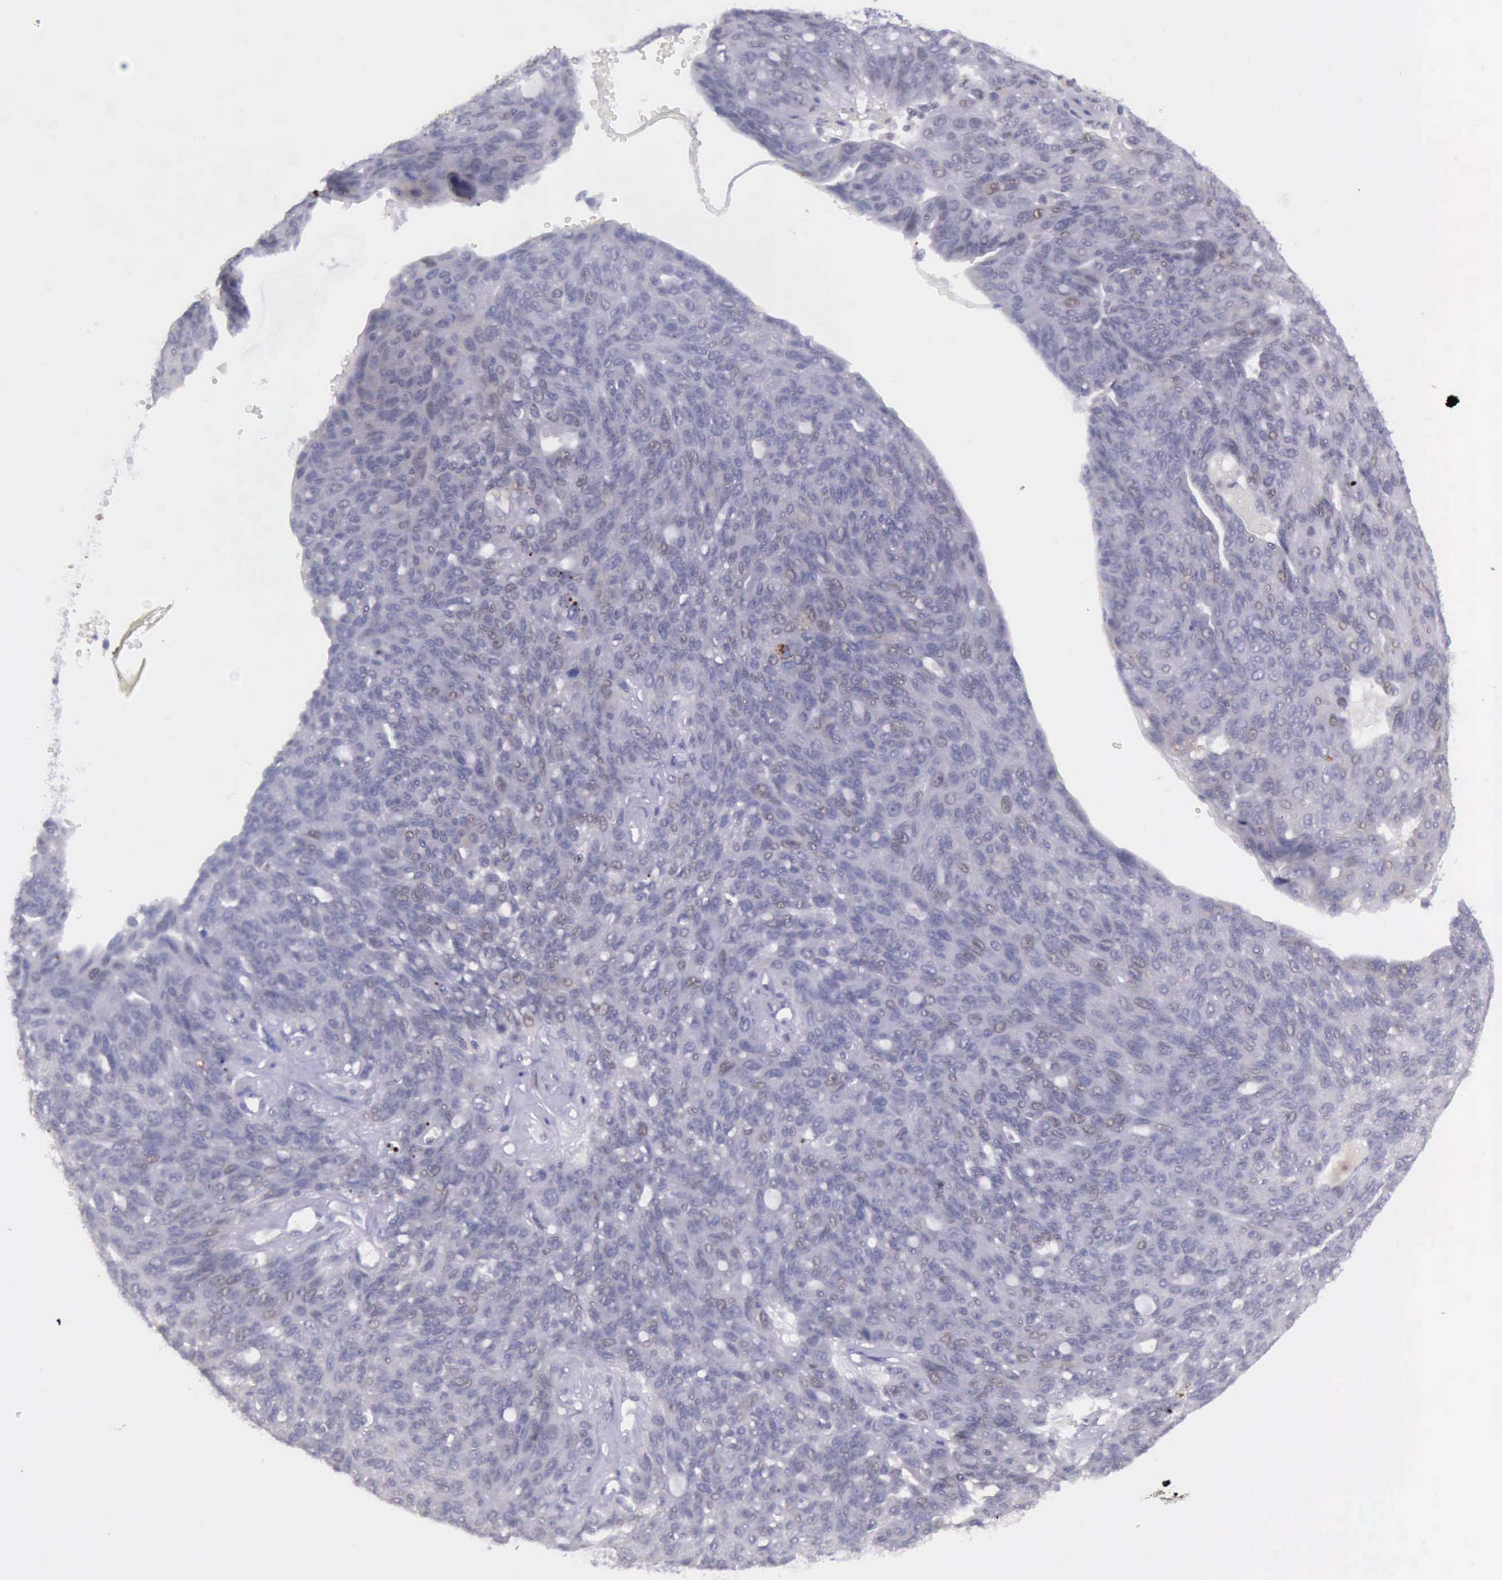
{"staining": {"intensity": "weak", "quantity": "<25%", "location": "nuclear"}, "tissue": "ovarian cancer", "cell_type": "Tumor cells", "image_type": "cancer", "snomed": [{"axis": "morphology", "description": "Carcinoma, endometroid"}, {"axis": "topography", "description": "Ovary"}], "caption": "This is a histopathology image of immunohistochemistry (IHC) staining of ovarian cancer (endometroid carcinoma), which shows no staining in tumor cells.", "gene": "PARP1", "patient": {"sex": "female", "age": 60}}